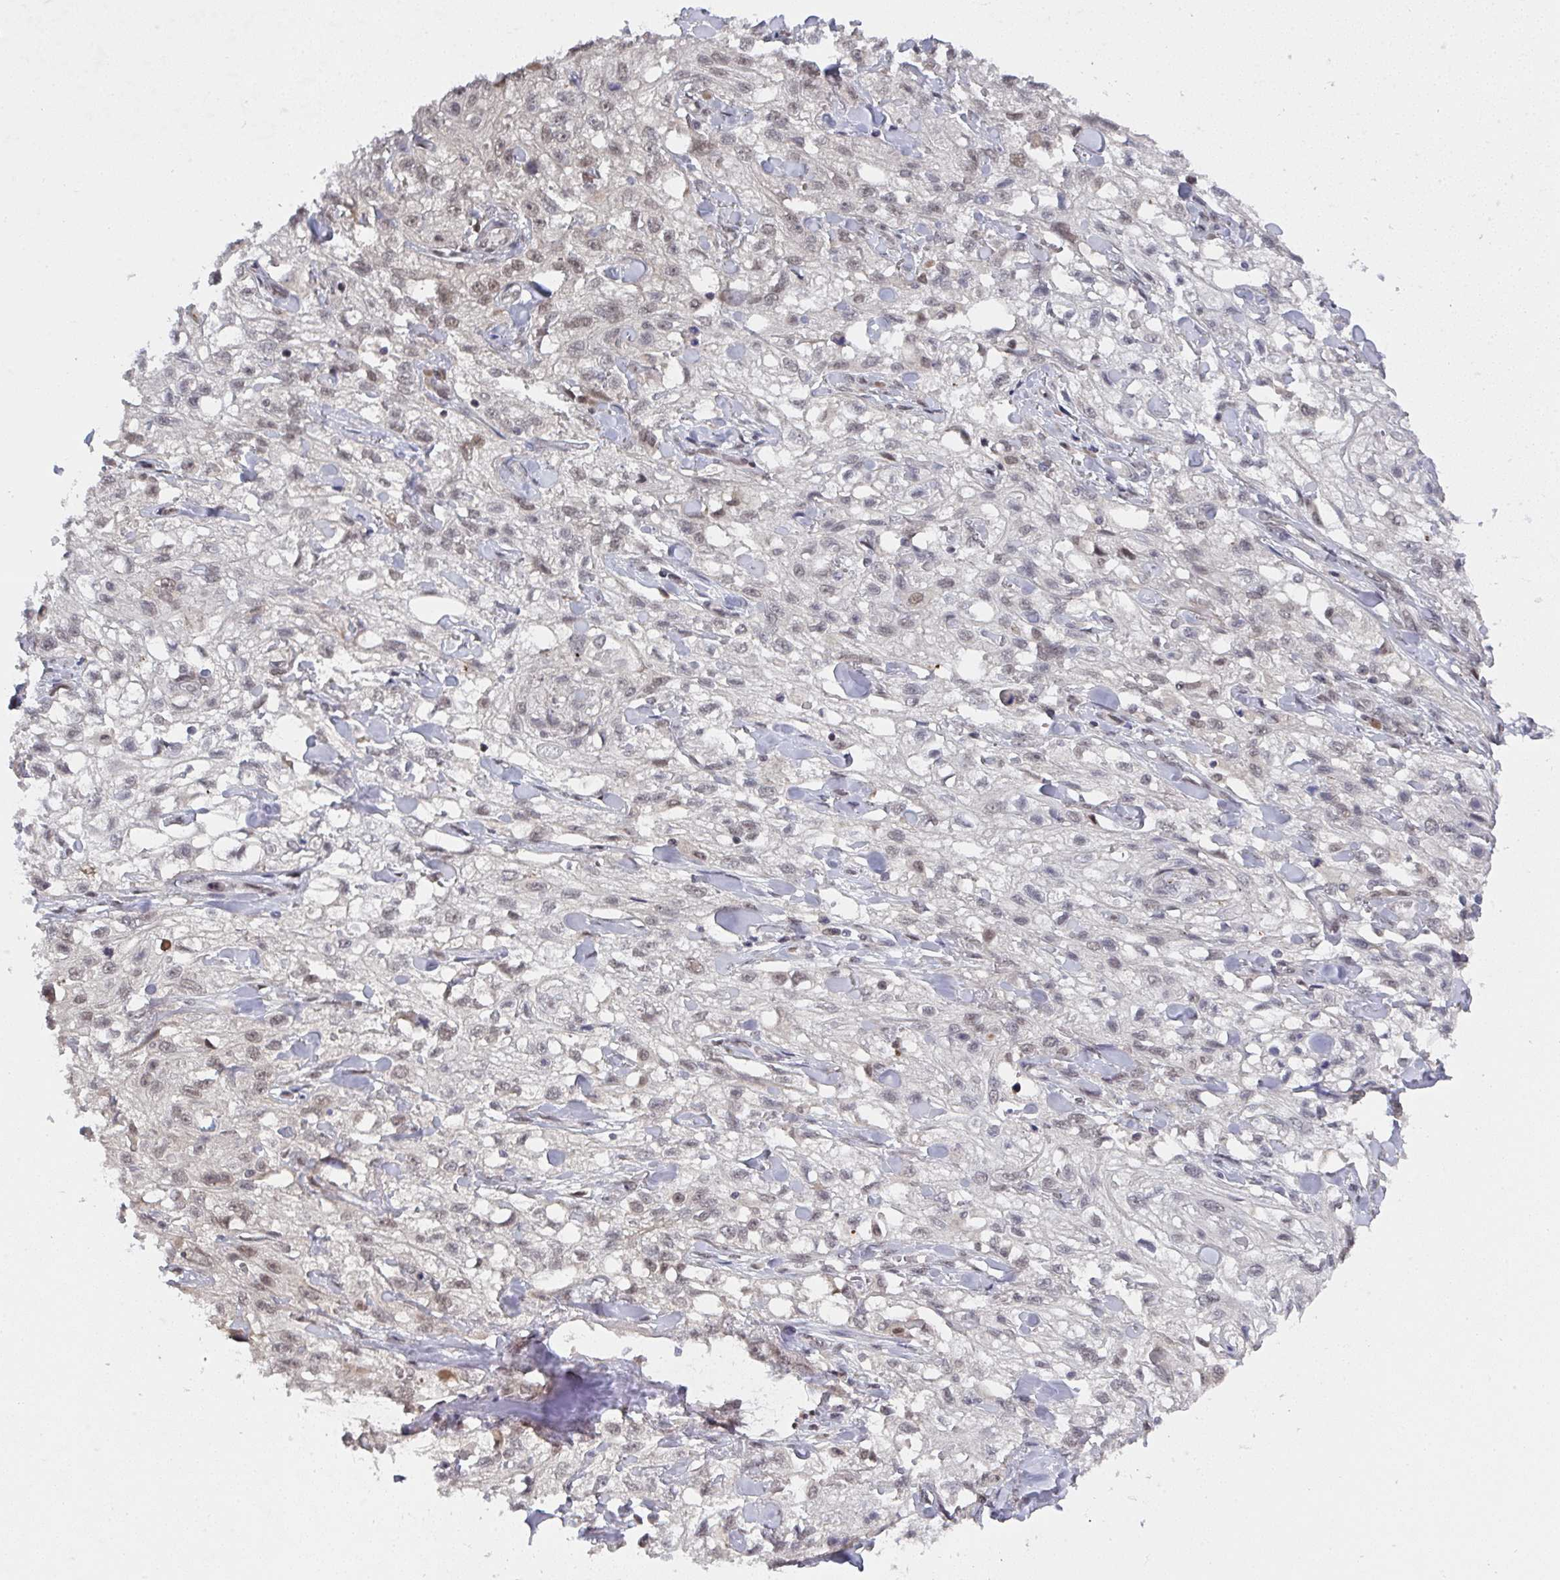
{"staining": {"intensity": "weak", "quantity": ">75%", "location": "nuclear"}, "tissue": "skin cancer", "cell_type": "Tumor cells", "image_type": "cancer", "snomed": [{"axis": "morphology", "description": "Squamous cell carcinoma, NOS"}, {"axis": "topography", "description": "Skin"}, {"axis": "topography", "description": "Vulva"}], "caption": "An image of skin squamous cell carcinoma stained for a protein demonstrates weak nuclear brown staining in tumor cells.", "gene": "JMJD1C", "patient": {"sex": "female", "age": 86}}